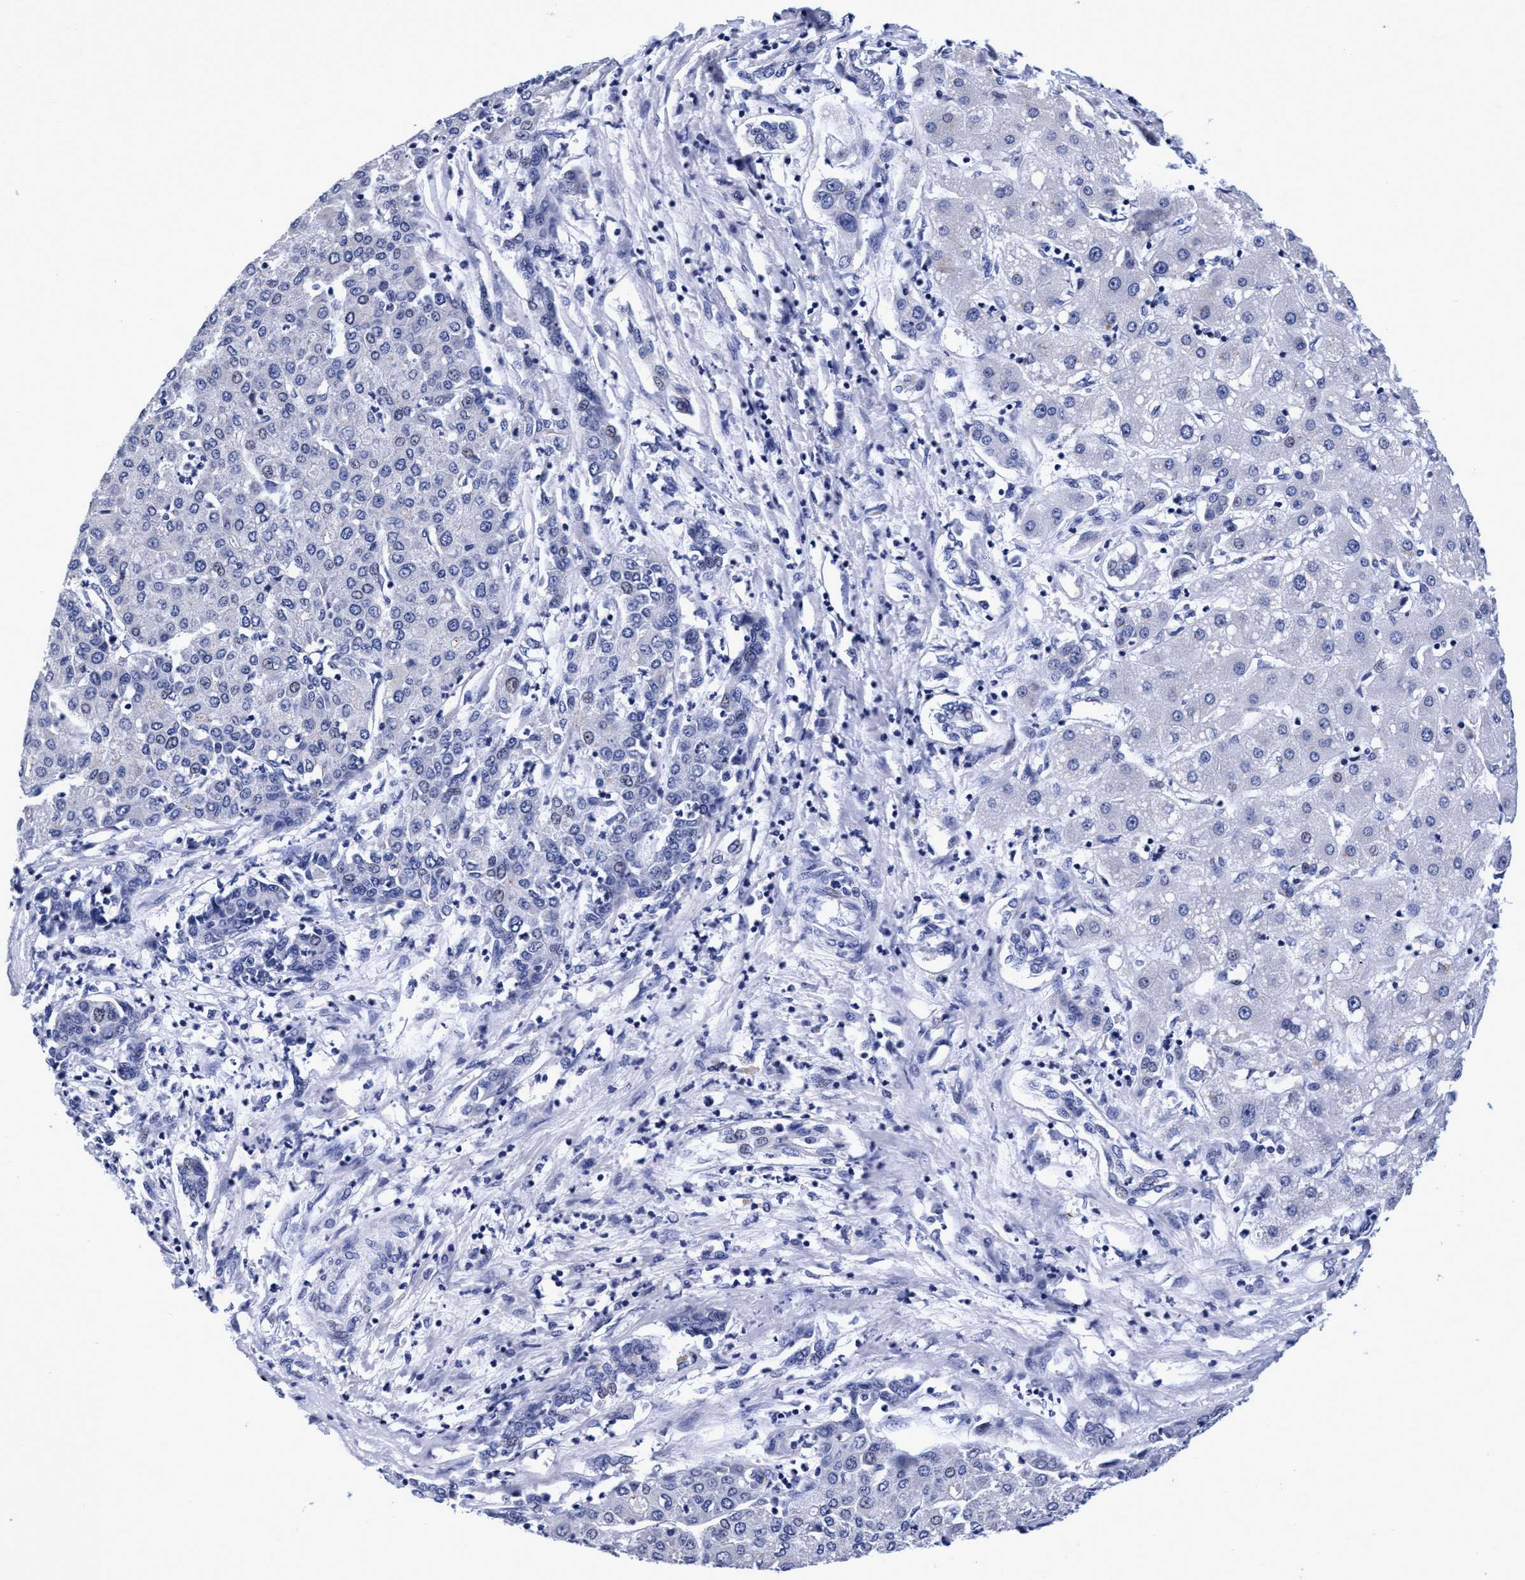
{"staining": {"intensity": "negative", "quantity": "none", "location": "none"}, "tissue": "liver cancer", "cell_type": "Tumor cells", "image_type": "cancer", "snomed": [{"axis": "morphology", "description": "Carcinoma, Hepatocellular, NOS"}, {"axis": "topography", "description": "Liver"}], "caption": "A high-resolution photomicrograph shows immunohistochemistry staining of liver cancer (hepatocellular carcinoma), which reveals no significant expression in tumor cells. The staining was performed using DAB (3,3'-diaminobenzidine) to visualize the protein expression in brown, while the nuclei were stained in blue with hematoxylin (Magnification: 20x).", "gene": "PLPPR1", "patient": {"sex": "male", "age": 65}}